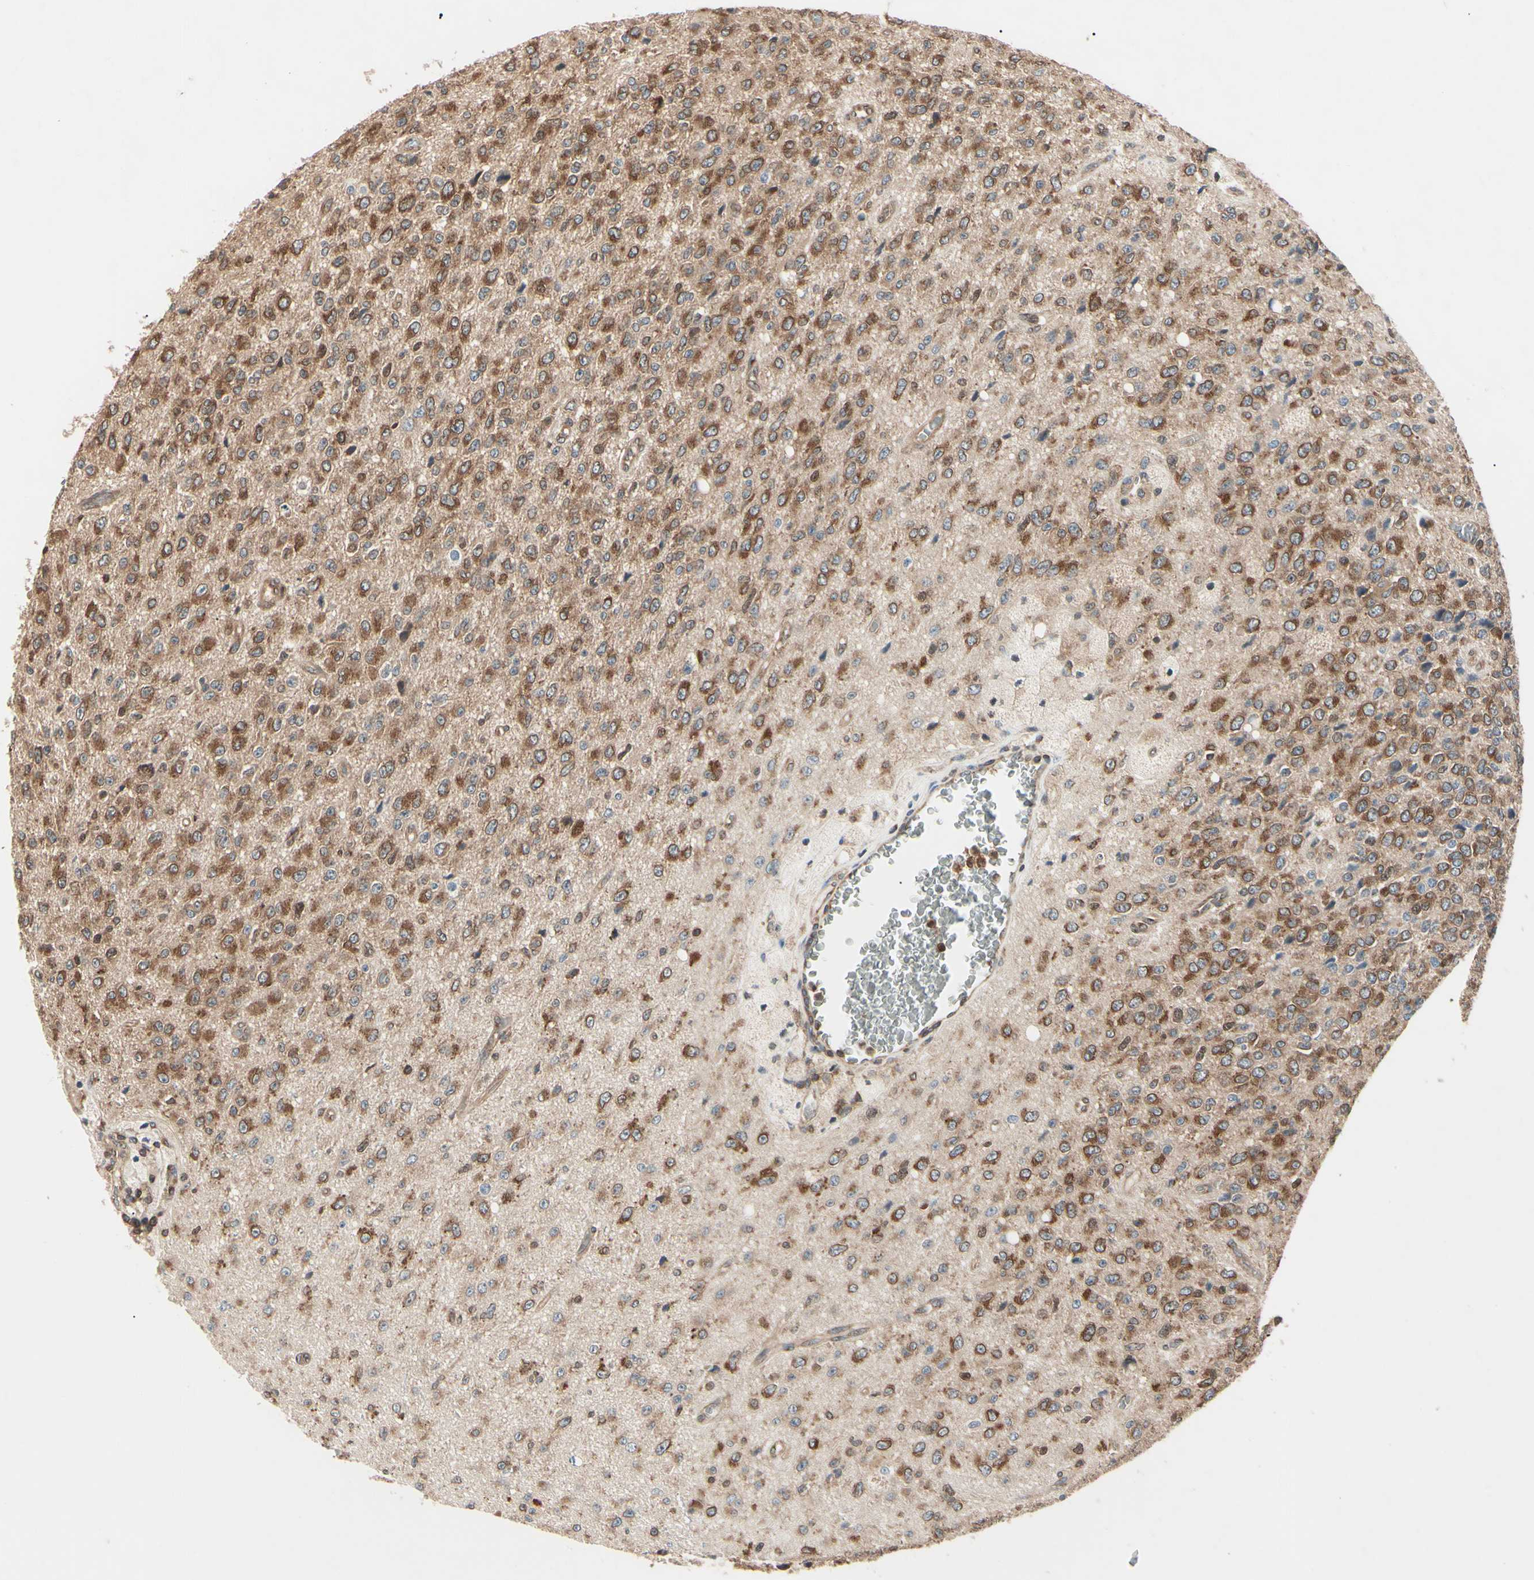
{"staining": {"intensity": "strong", "quantity": ">75%", "location": "cytoplasmic/membranous"}, "tissue": "glioma", "cell_type": "Tumor cells", "image_type": "cancer", "snomed": [{"axis": "morphology", "description": "Glioma, malignant, High grade"}, {"axis": "topography", "description": "pancreas cauda"}], "caption": "Strong cytoplasmic/membranous protein staining is seen in about >75% of tumor cells in glioma.", "gene": "MAPRE1", "patient": {"sex": "male", "age": 60}}